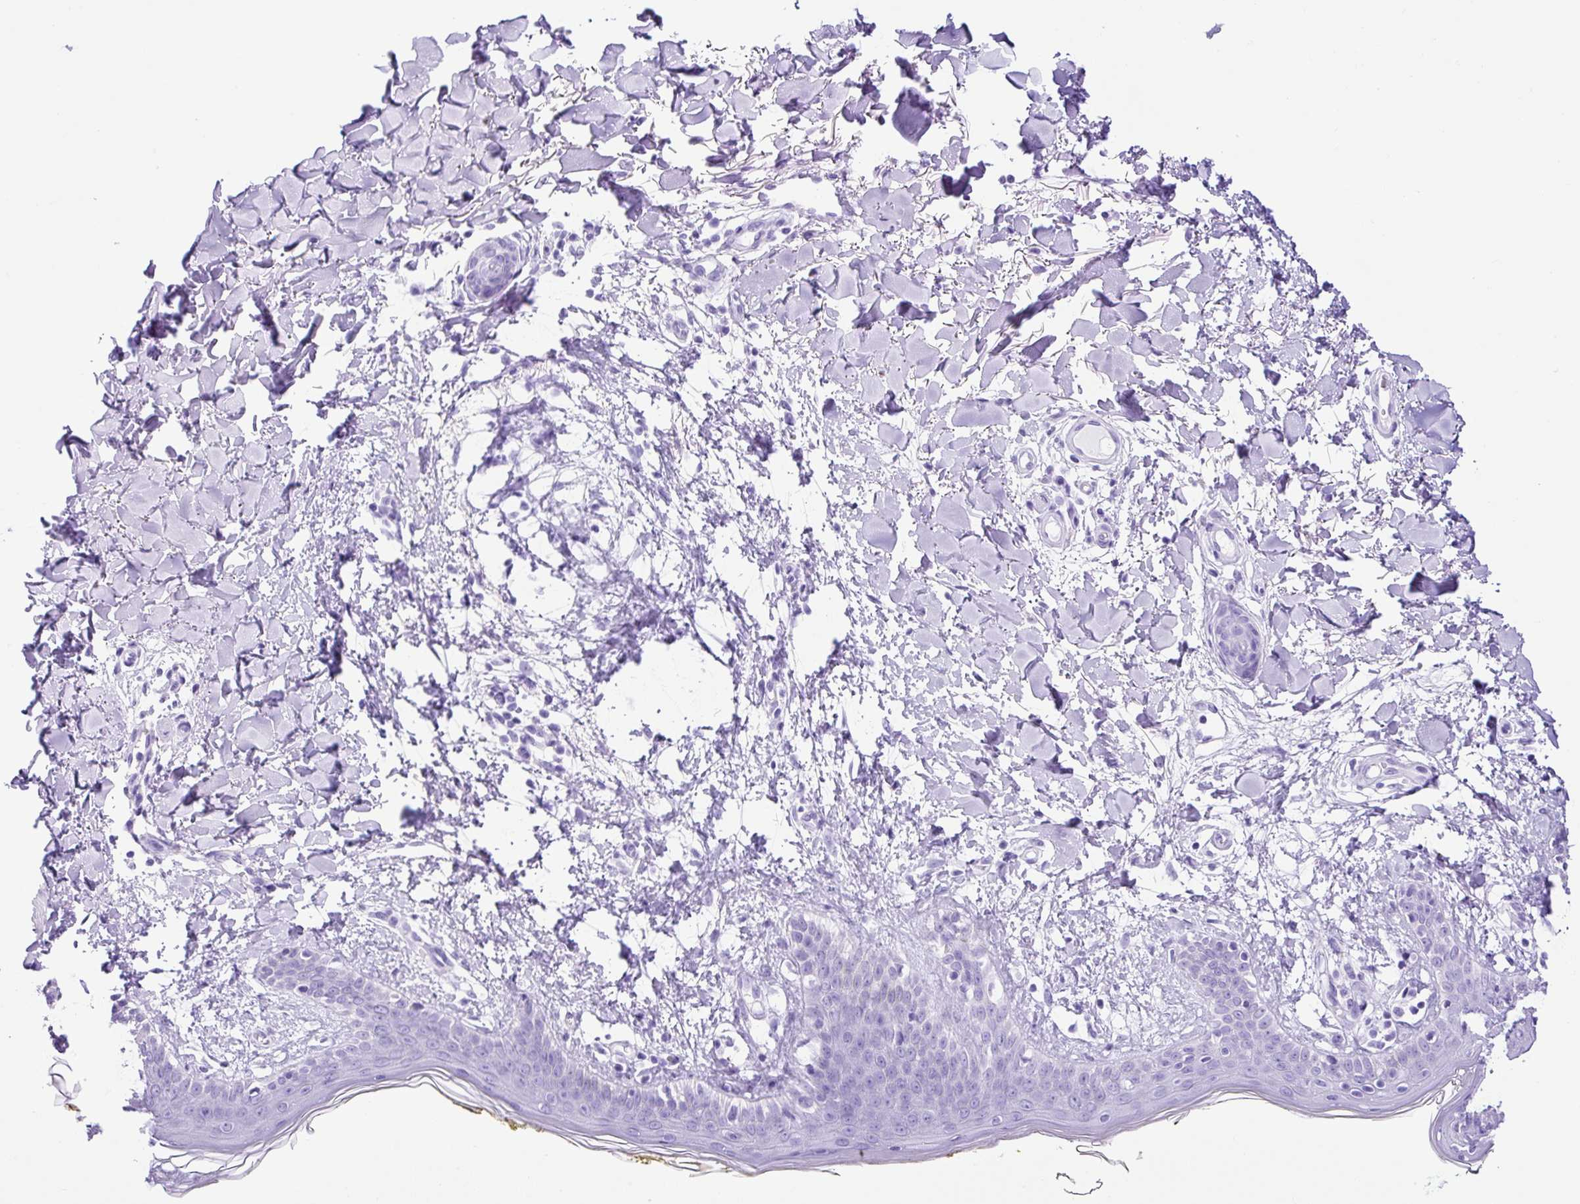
{"staining": {"intensity": "negative", "quantity": "none", "location": "none"}, "tissue": "skin", "cell_type": "Fibroblasts", "image_type": "normal", "snomed": [{"axis": "morphology", "description": "Normal tissue, NOS"}, {"axis": "topography", "description": "Skin"}], "caption": "The micrograph displays no significant staining in fibroblasts of skin.", "gene": "PDIA2", "patient": {"sex": "female", "age": 34}}